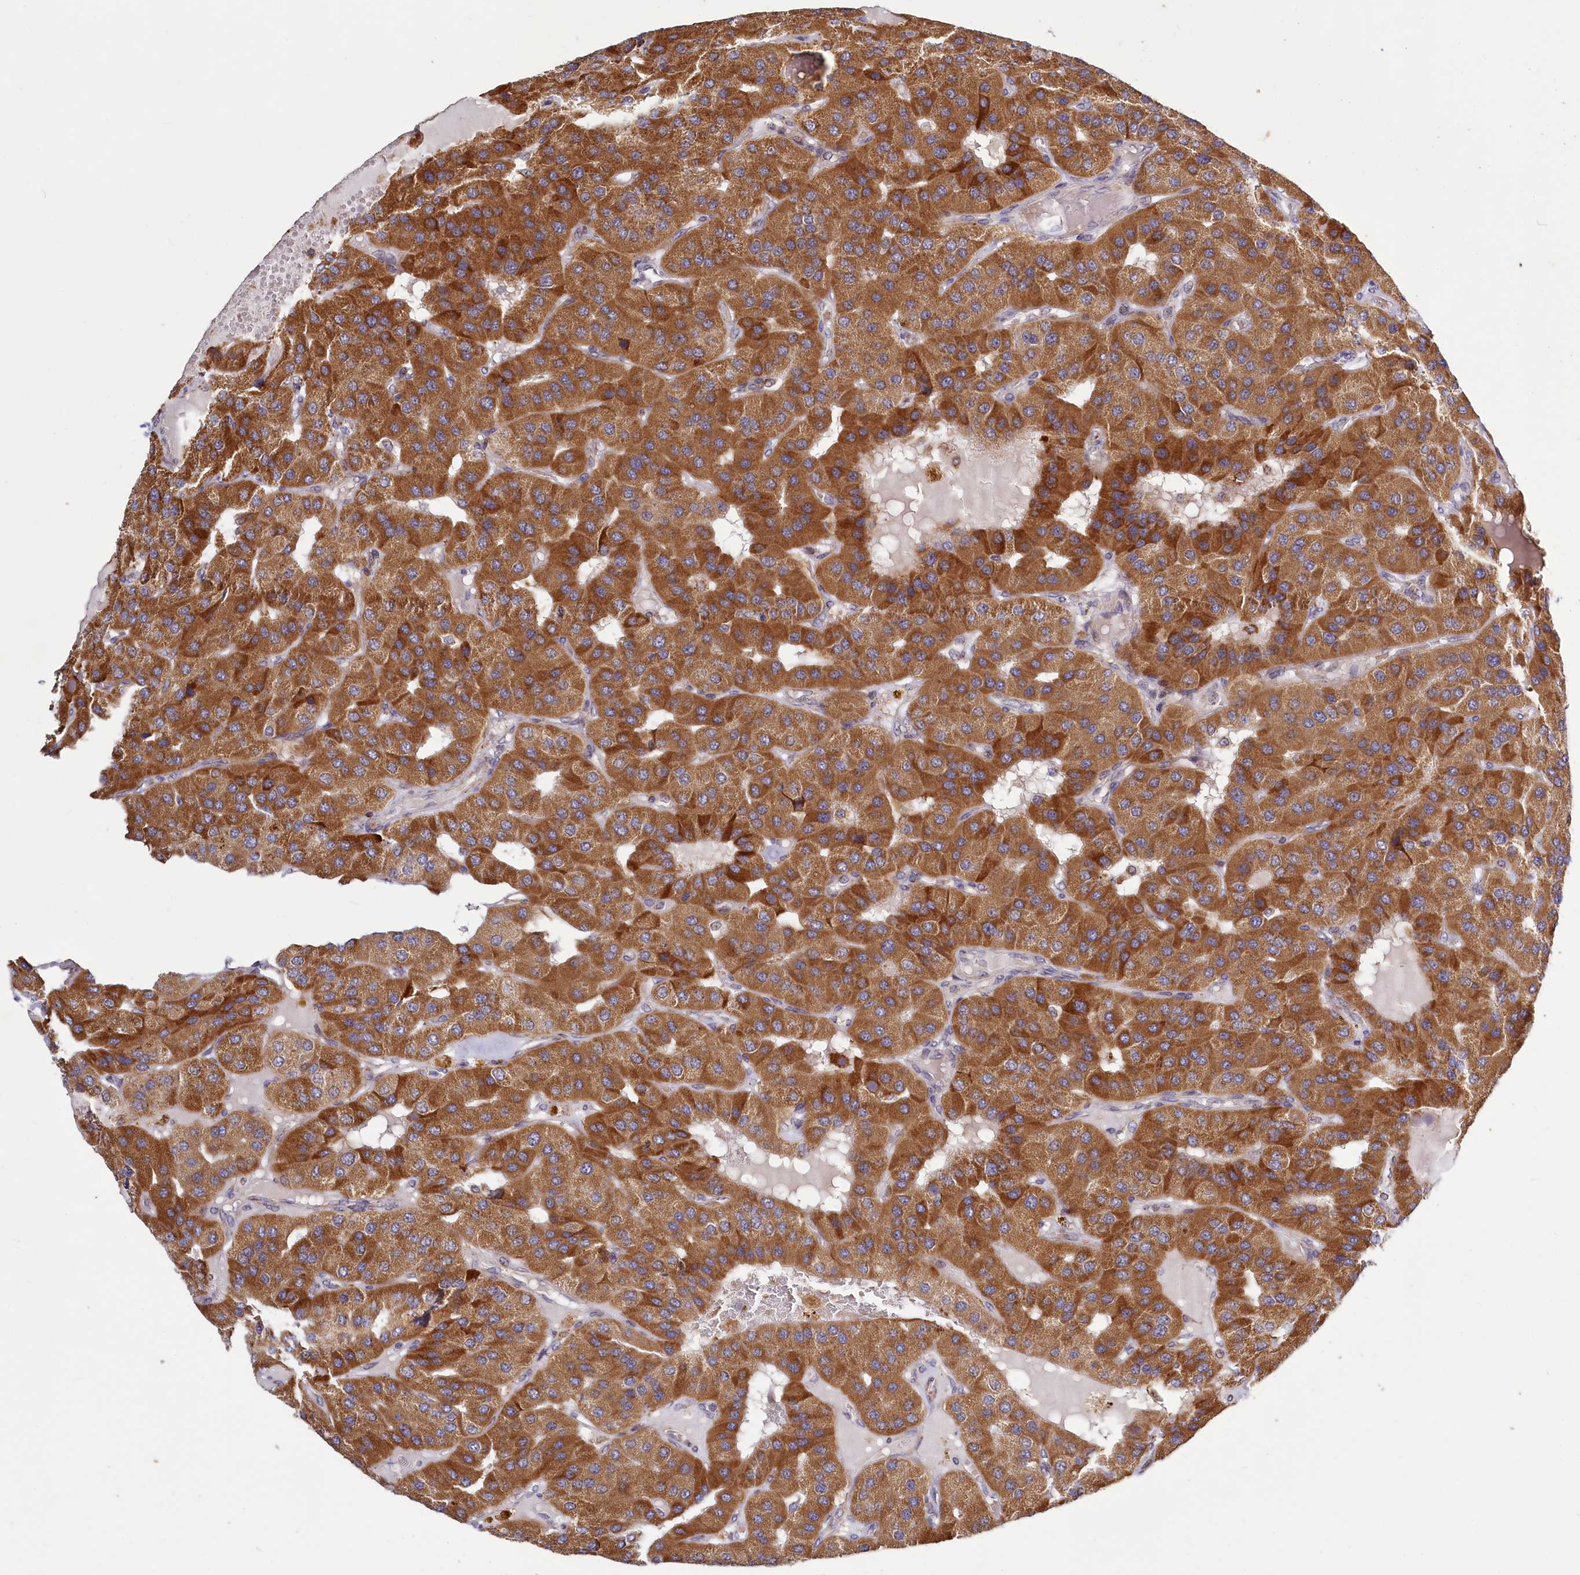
{"staining": {"intensity": "strong", "quantity": ">75%", "location": "cytoplasmic/membranous"}, "tissue": "parathyroid gland", "cell_type": "Glandular cells", "image_type": "normal", "snomed": [{"axis": "morphology", "description": "Normal tissue, NOS"}, {"axis": "morphology", "description": "Adenoma, NOS"}, {"axis": "topography", "description": "Parathyroid gland"}], "caption": "Protein staining by IHC shows strong cytoplasmic/membranous positivity in approximately >75% of glandular cells in unremarkable parathyroid gland.", "gene": "DYNC2H1", "patient": {"sex": "female", "age": 86}}